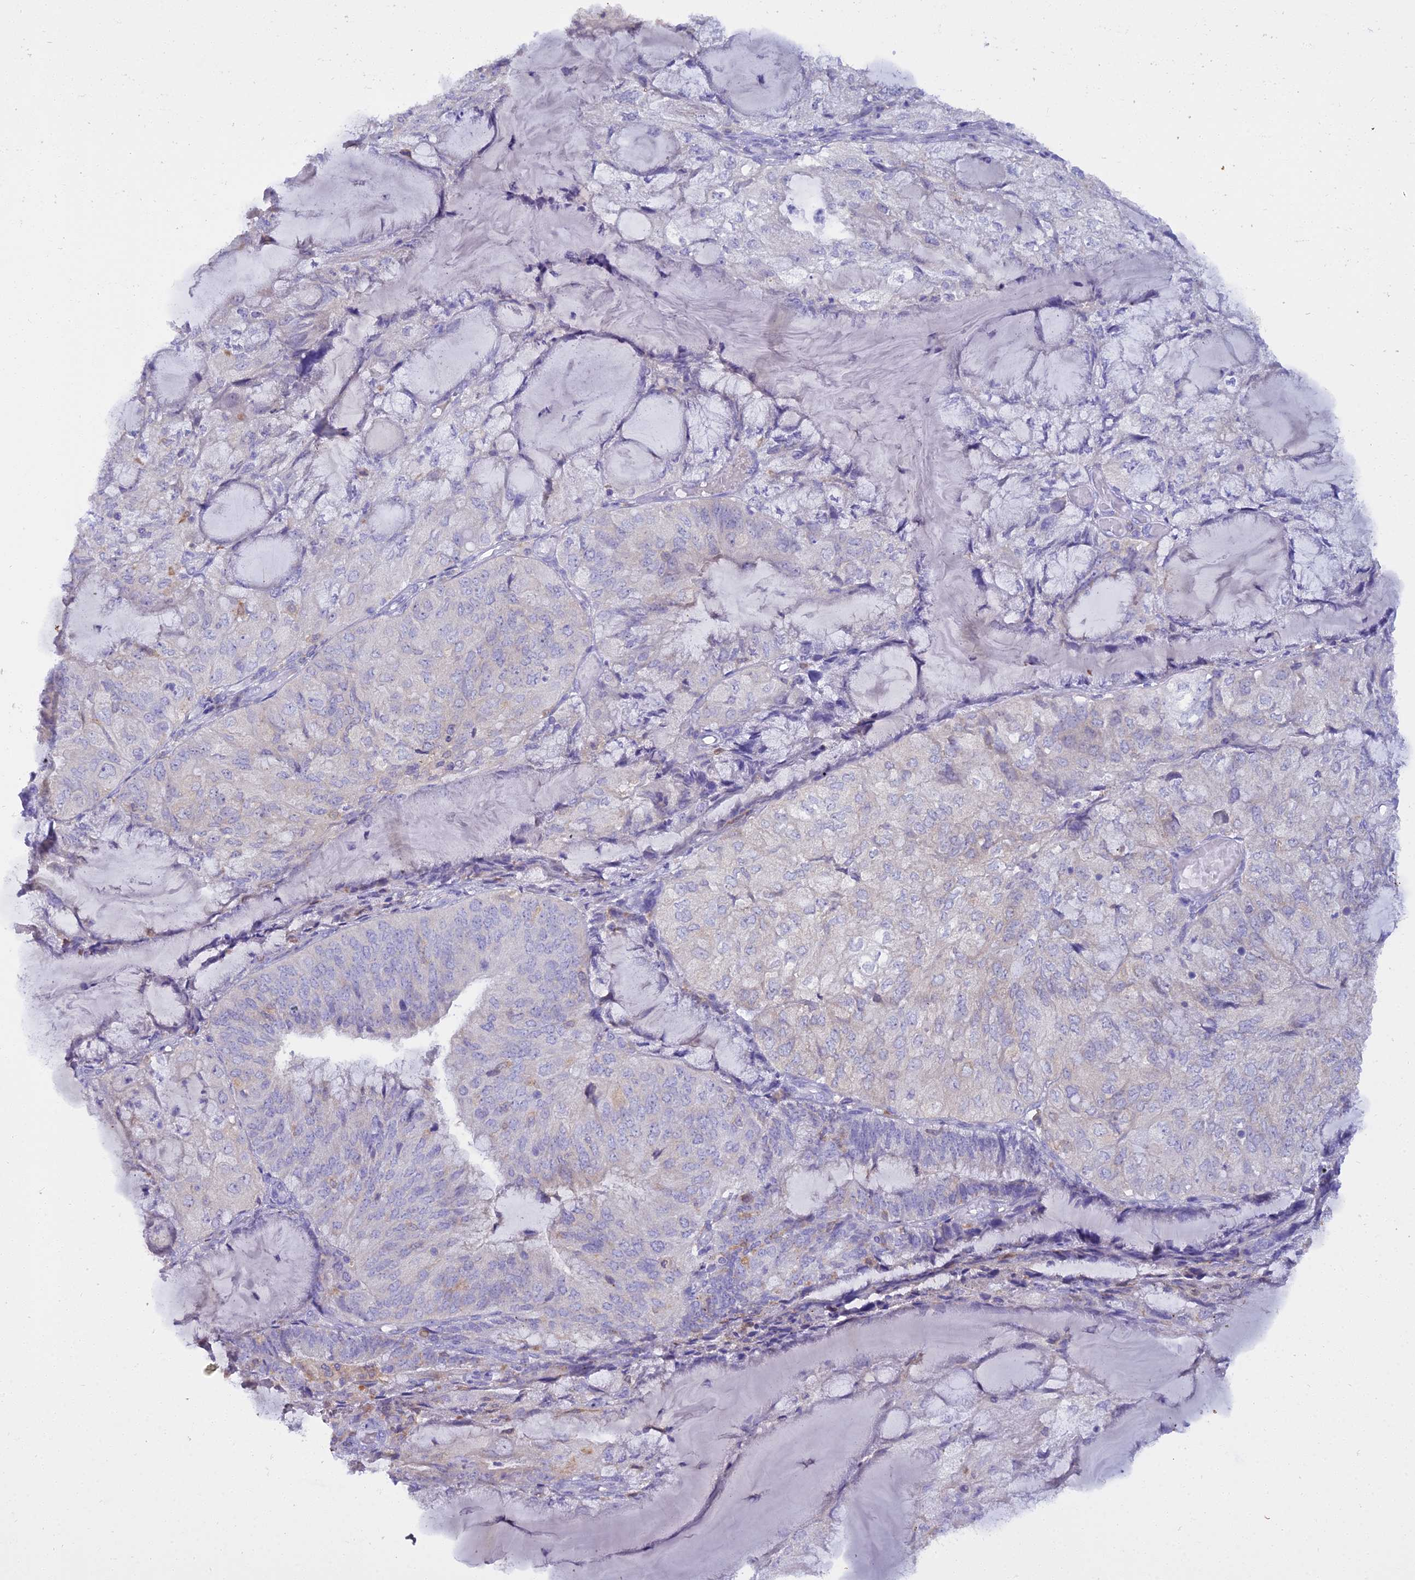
{"staining": {"intensity": "negative", "quantity": "none", "location": "none"}, "tissue": "endometrial cancer", "cell_type": "Tumor cells", "image_type": "cancer", "snomed": [{"axis": "morphology", "description": "Adenocarcinoma, NOS"}, {"axis": "topography", "description": "Endometrium"}], "caption": "Protein analysis of endometrial cancer exhibits no significant staining in tumor cells.", "gene": "BLNK", "patient": {"sex": "female", "age": 81}}